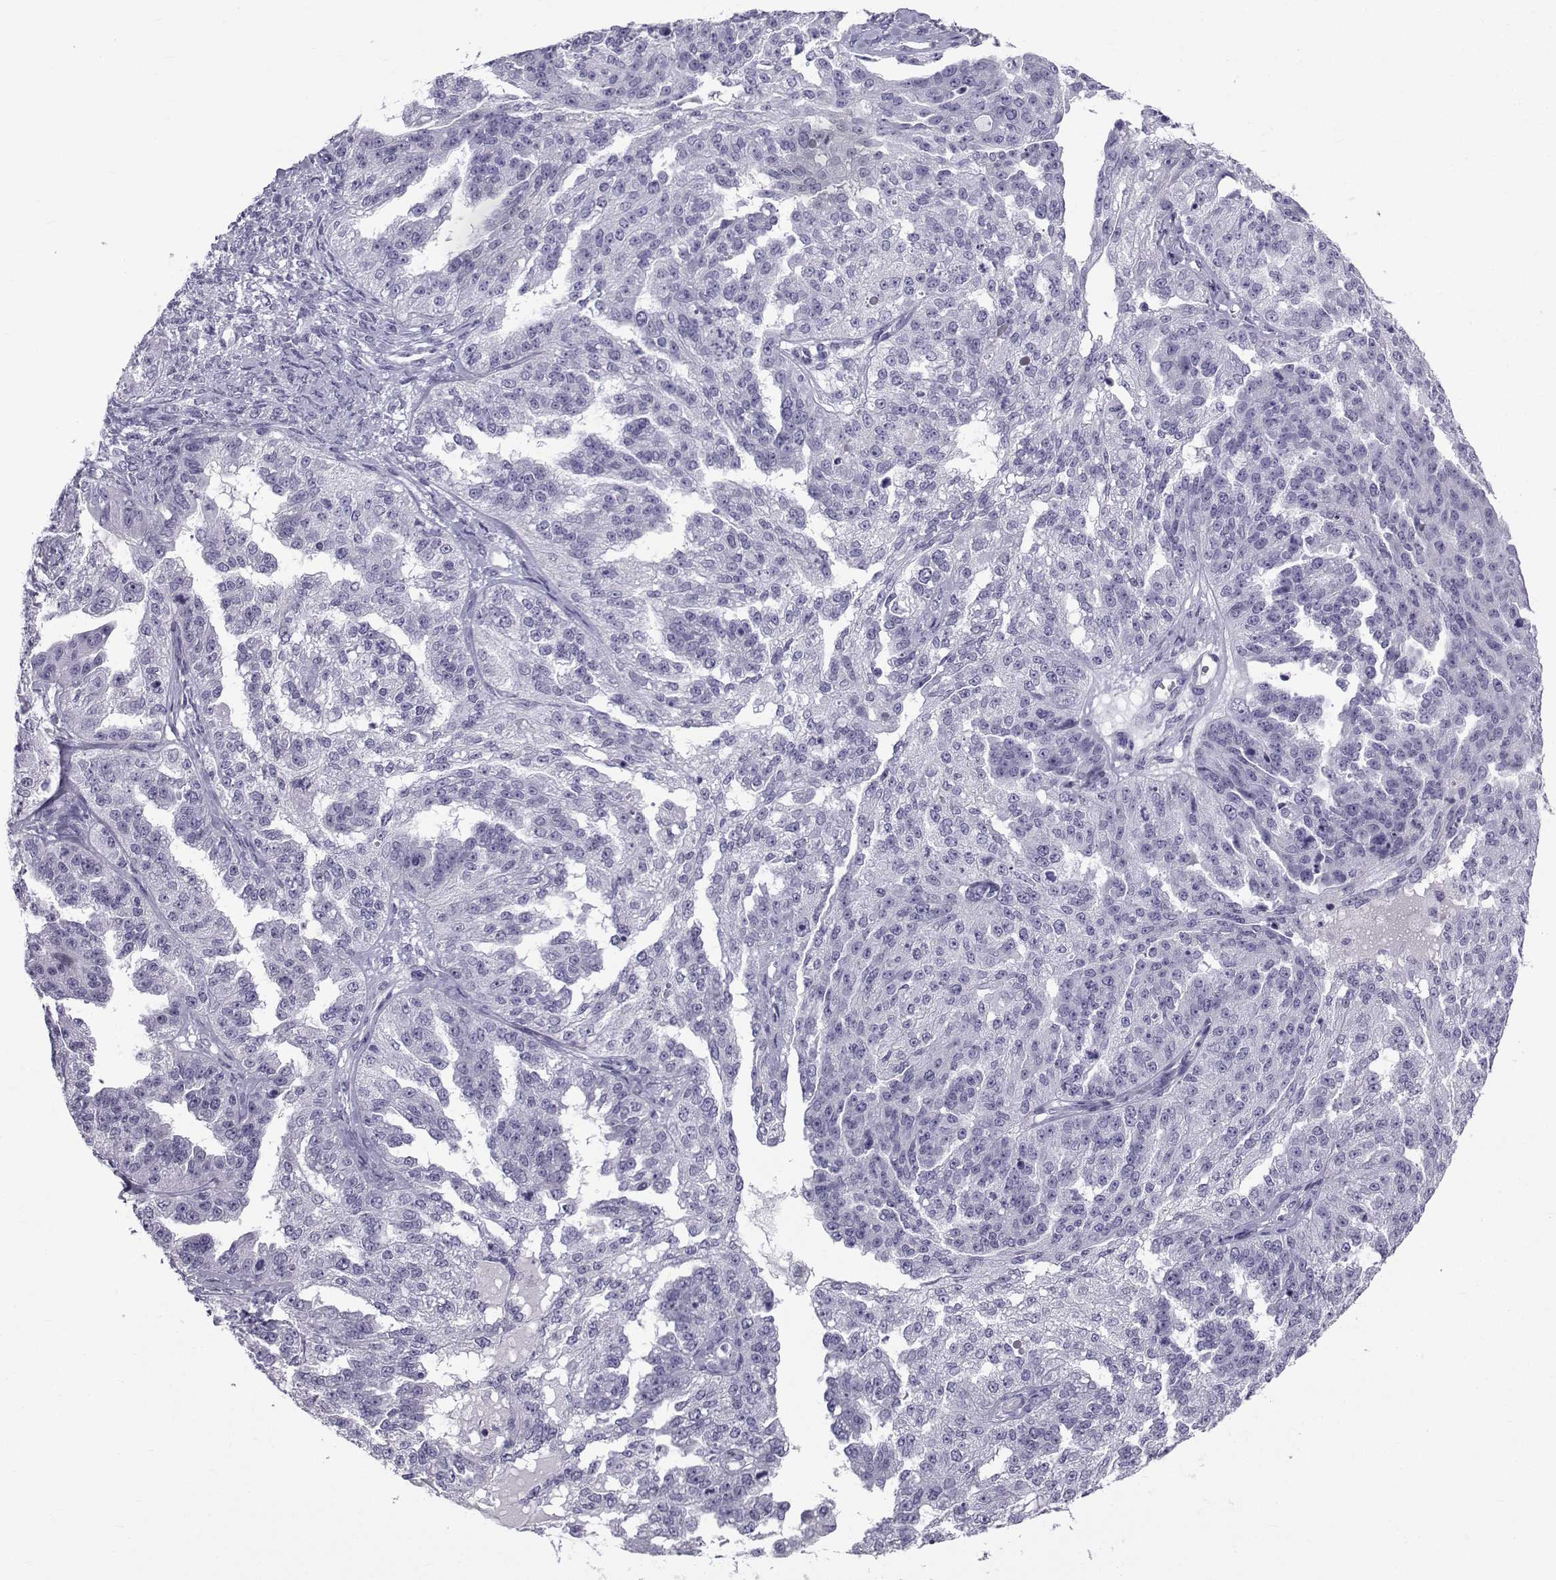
{"staining": {"intensity": "negative", "quantity": "none", "location": "none"}, "tissue": "ovarian cancer", "cell_type": "Tumor cells", "image_type": "cancer", "snomed": [{"axis": "morphology", "description": "Cystadenocarcinoma, serous, NOS"}, {"axis": "topography", "description": "Ovary"}], "caption": "Micrograph shows no protein expression in tumor cells of ovarian cancer (serous cystadenocarcinoma) tissue. (DAB (3,3'-diaminobenzidine) immunohistochemistry (IHC) with hematoxylin counter stain).", "gene": "SPANXD", "patient": {"sex": "female", "age": 58}}